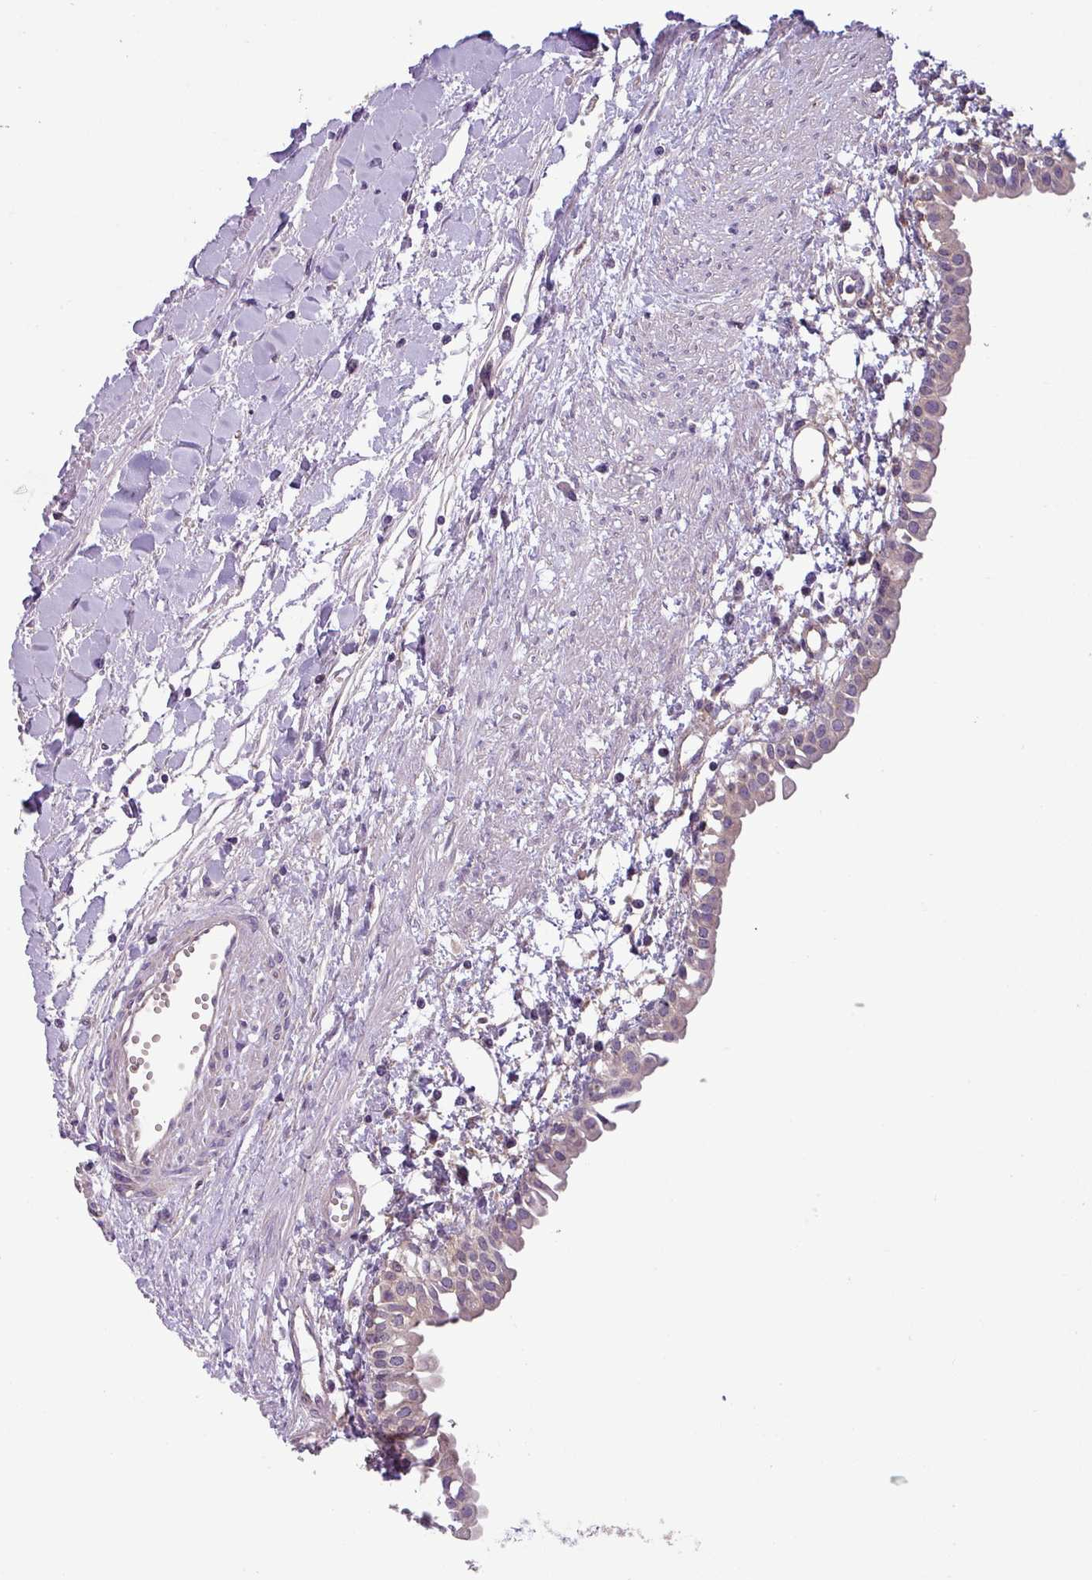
{"staining": {"intensity": "negative", "quantity": "none", "location": "none"}, "tissue": "renal cancer", "cell_type": "Tumor cells", "image_type": "cancer", "snomed": [{"axis": "morphology", "description": "Adenocarcinoma, NOS"}, {"axis": "topography", "description": "Kidney"}], "caption": "High magnification brightfield microscopy of renal cancer (adenocarcinoma) stained with DAB (brown) and counterstained with hematoxylin (blue): tumor cells show no significant staining.", "gene": "SLC23A2", "patient": {"sex": "male", "age": 59}}